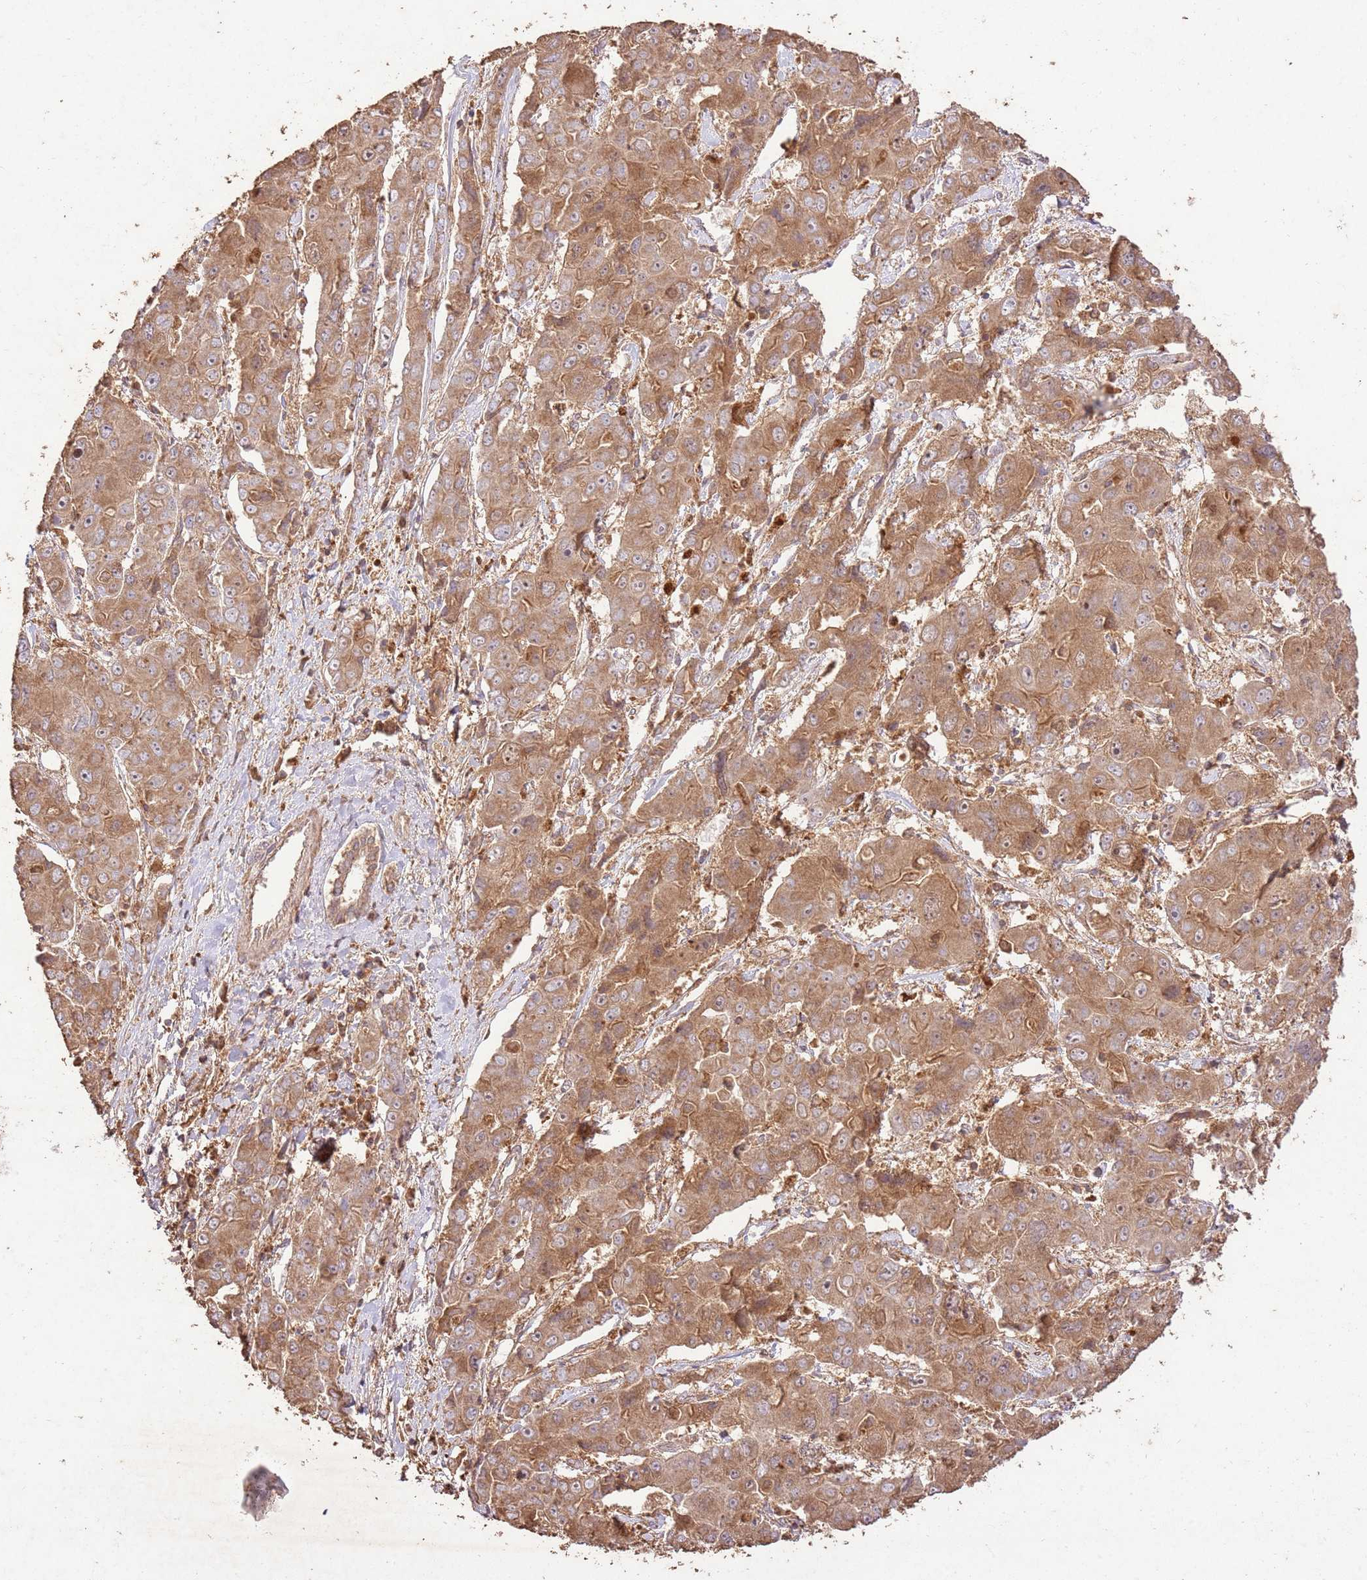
{"staining": {"intensity": "moderate", "quantity": ">75%", "location": "cytoplasmic/membranous"}, "tissue": "liver cancer", "cell_type": "Tumor cells", "image_type": "cancer", "snomed": [{"axis": "morphology", "description": "Cholangiocarcinoma"}, {"axis": "topography", "description": "Liver"}], "caption": "DAB (3,3'-diaminobenzidine) immunohistochemical staining of human liver cancer (cholangiocarcinoma) demonstrates moderate cytoplasmic/membranous protein staining in approximately >75% of tumor cells. The staining was performed using DAB (3,3'-diaminobenzidine) to visualize the protein expression in brown, while the nuclei were stained in blue with hematoxylin (Magnification: 20x).", "gene": "LRRC28", "patient": {"sex": "male", "age": 67}}